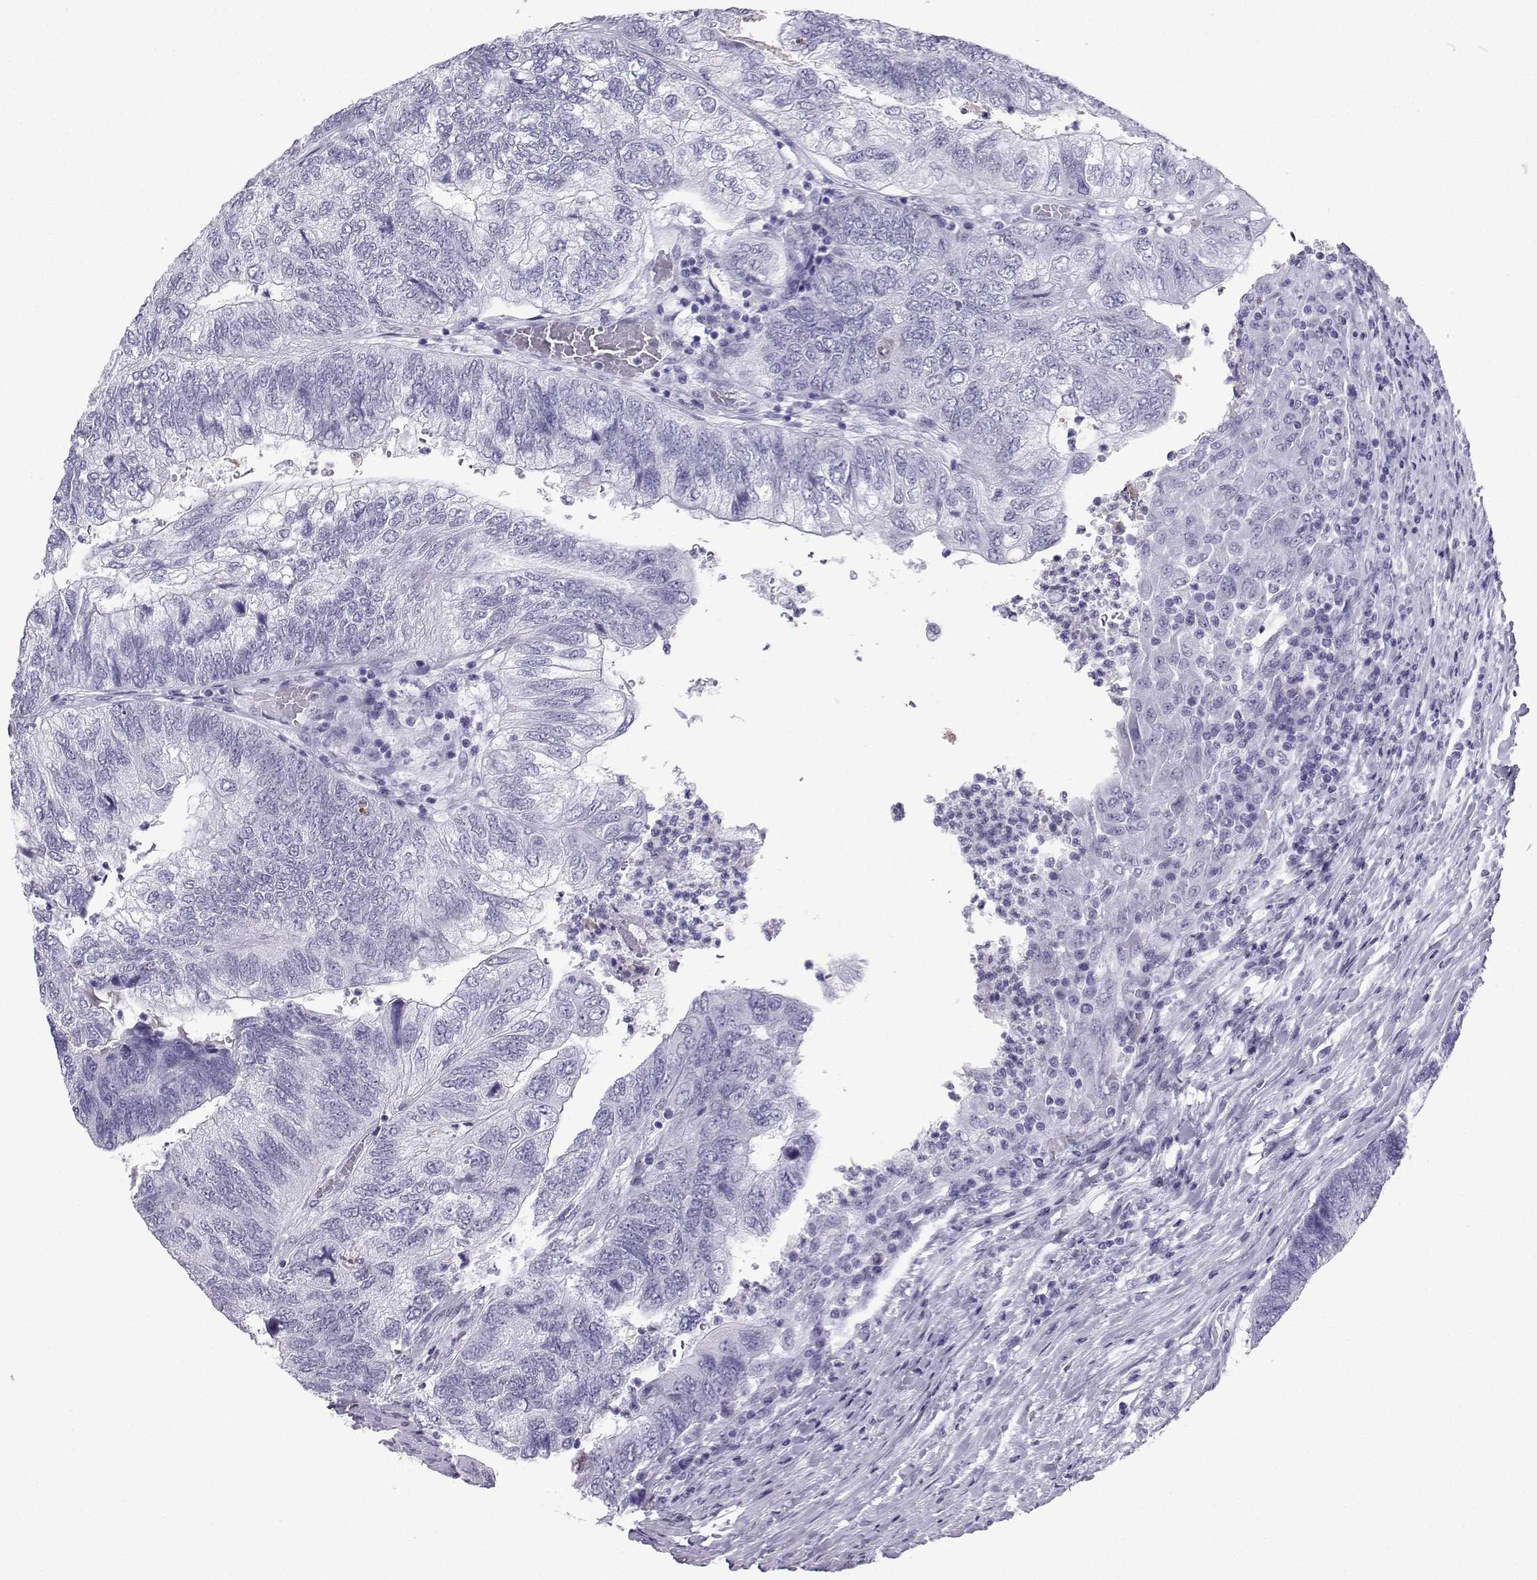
{"staining": {"intensity": "negative", "quantity": "none", "location": "none"}, "tissue": "colorectal cancer", "cell_type": "Tumor cells", "image_type": "cancer", "snomed": [{"axis": "morphology", "description": "Adenocarcinoma, NOS"}, {"axis": "topography", "description": "Colon"}], "caption": "High power microscopy micrograph of an immunohistochemistry (IHC) micrograph of colorectal cancer, revealing no significant expression in tumor cells.", "gene": "SLC18A2", "patient": {"sex": "female", "age": 67}}